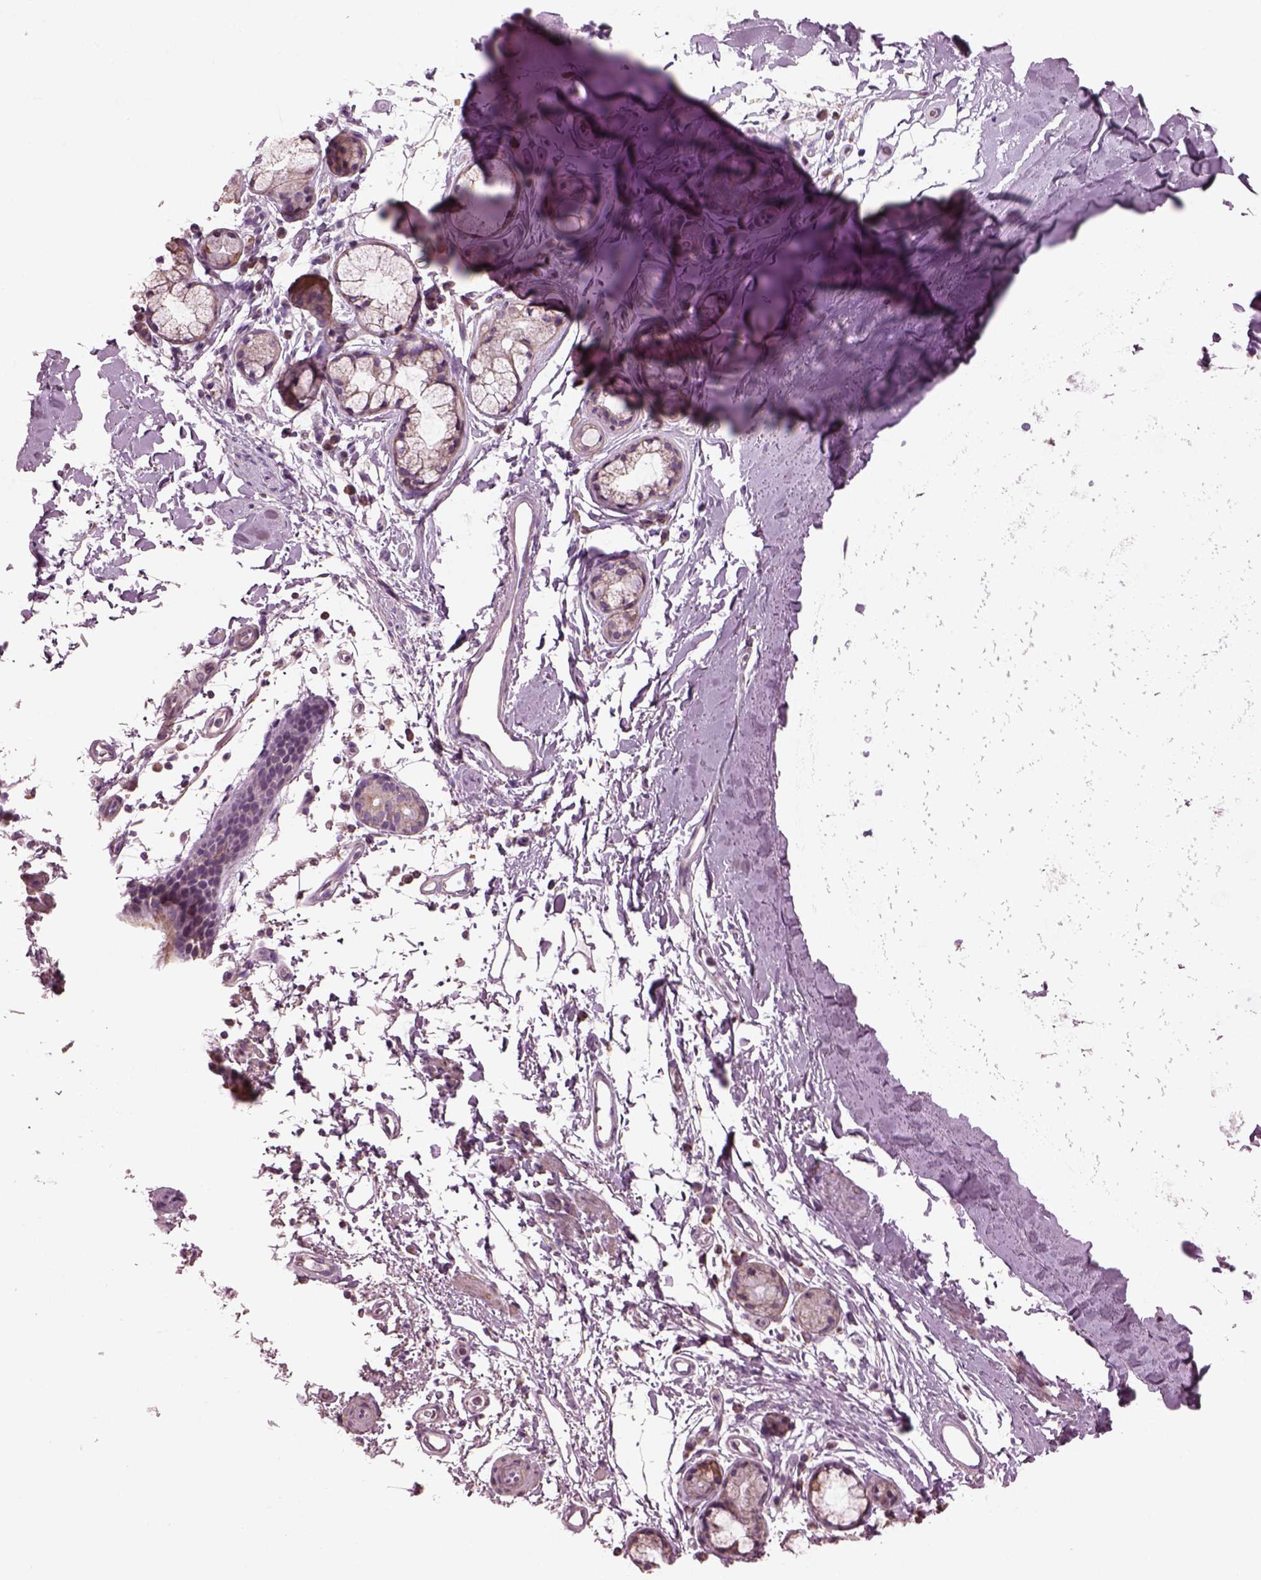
{"staining": {"intensity": "negative", "quantity": "none", "location": "none"}, "tissue": "soft tissue", "cell_type": "Chondrocytes", "image_type": "normal", "snomed": [{"axis": "morphology", "description": "Normal tissue, NOS"}, {"axis": "topography", "description": "Lymph node"}, {"axis": "topography", "description": "Bronchus"}], "caption": "This is an IHC micrograph of benign human soft tissue. There is no staining in chondrocytes.", "gene": "SPATA7", "patient": {"sex": "female", "age": 70}}